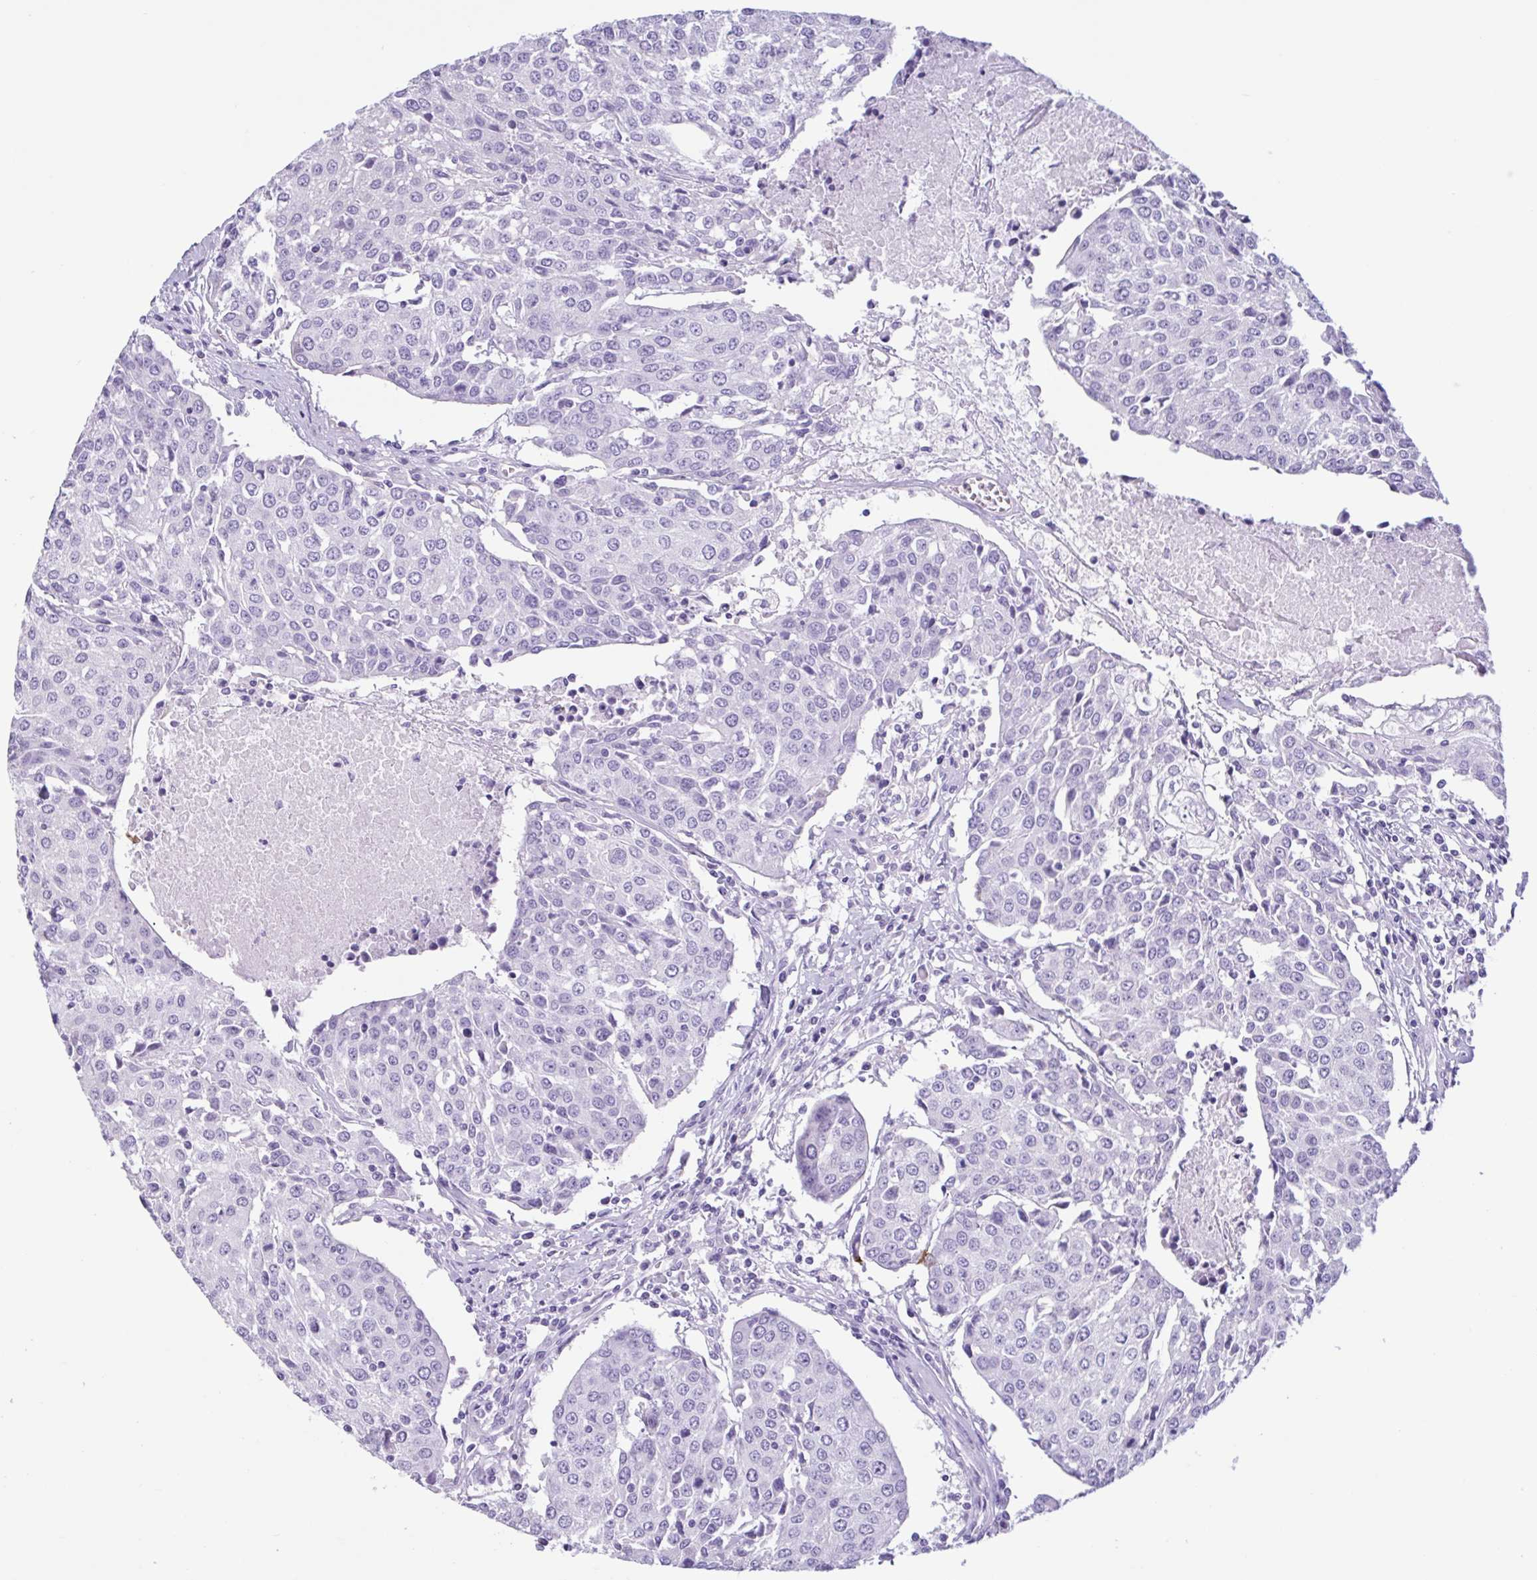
{"staining": {"intensity": "negative", "quantity": "none", "location": "none"}, "tissue": "urothelial cancer", "cell_type": "Tumor cells", "image_type": "cancer", "snomed": [{"axis": "morphology", "description": "Urothelial carcinoma, High grade"}, {"axis": "topography", "description": "Urinary bladder"}], "caption": "IHC histopathology image of urothelial cancer stained for a protein (brown), which exhibits no expression in tumor cells.", "gene": "CTSE", "patient": {"sex": "female", "age": 85}}